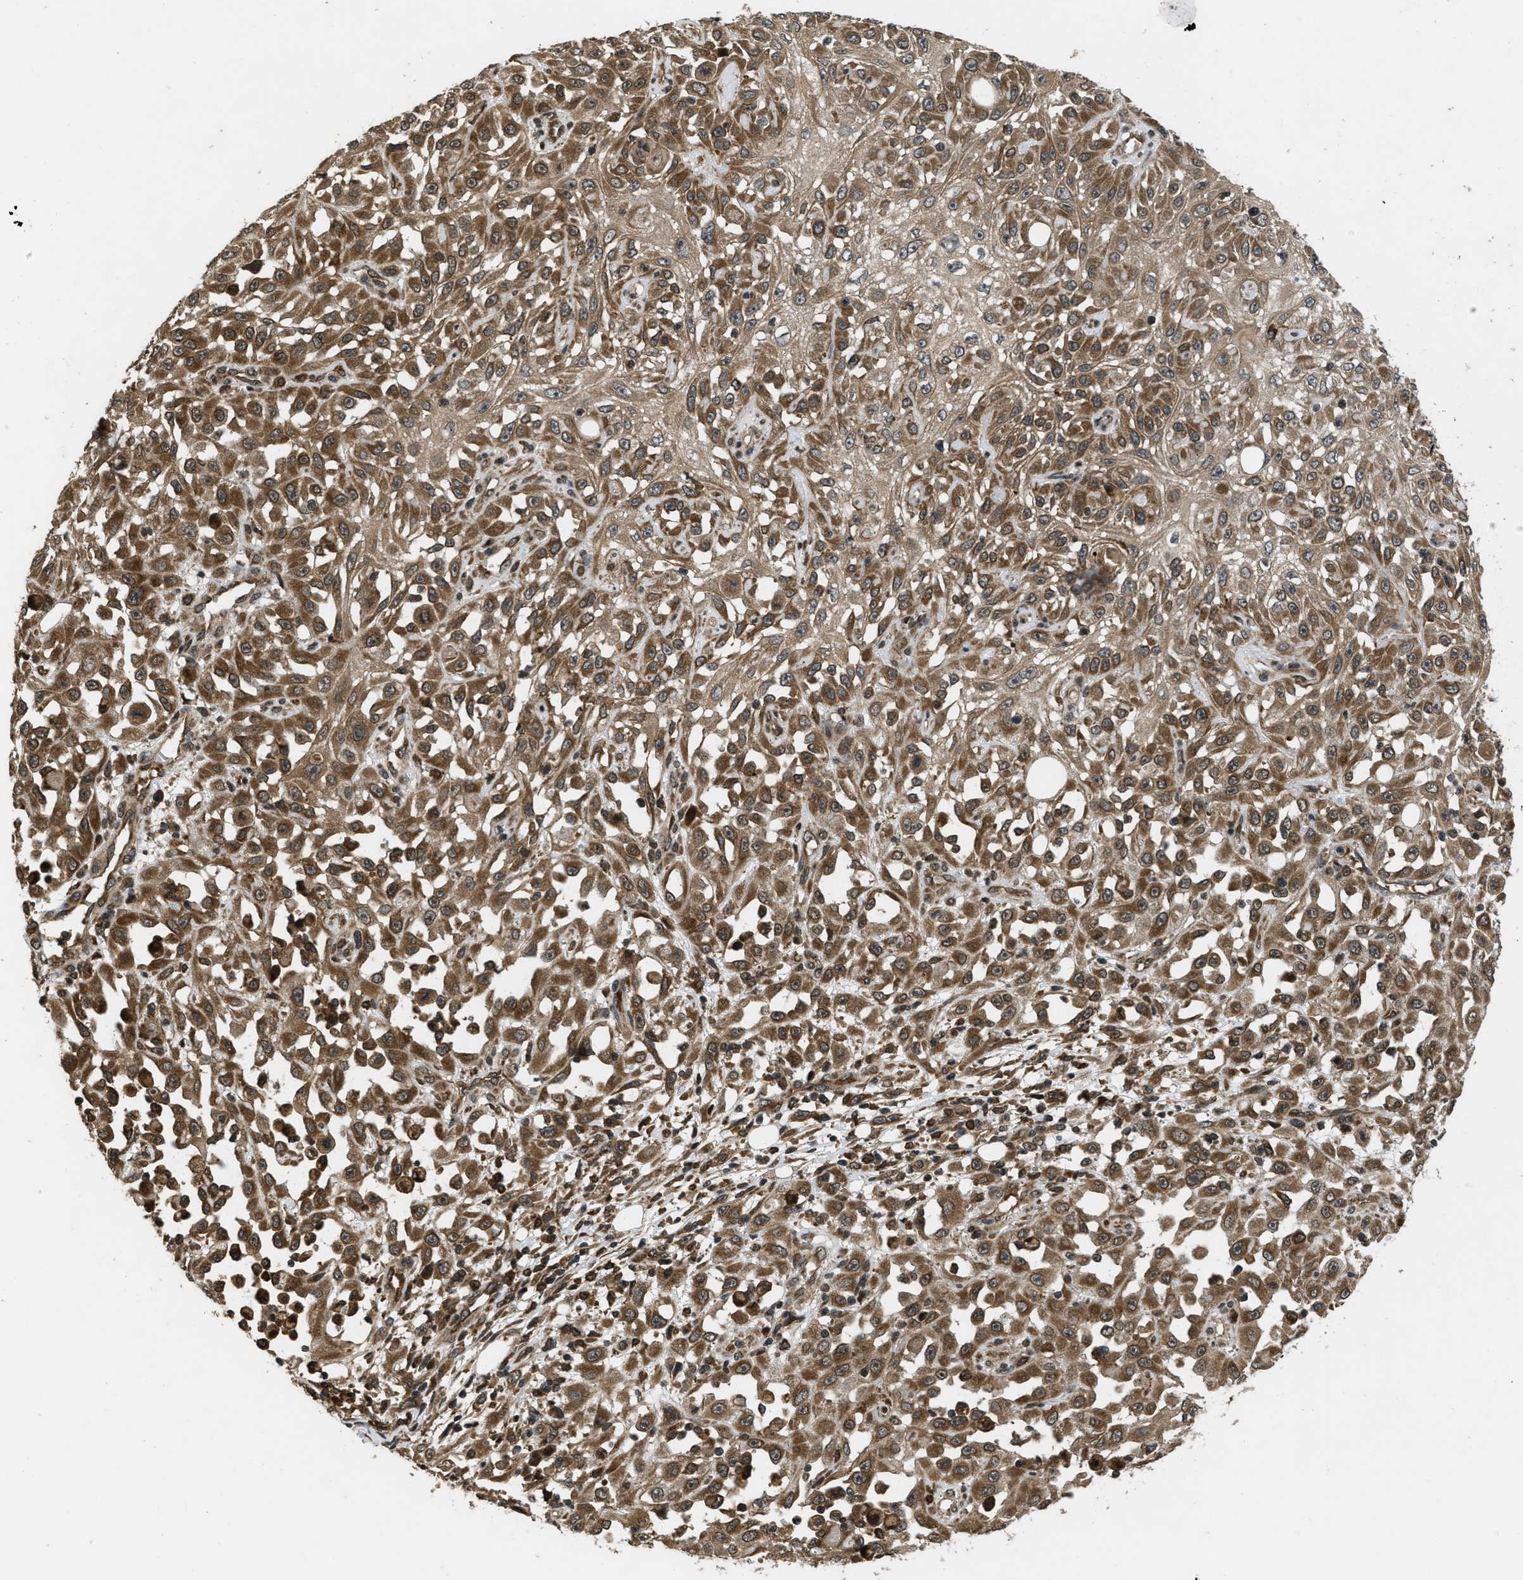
{"staining": {"intensity": "moderate", "quantity": ">75%", "location": "cytoplasmic/membranous"}, "tissue": "skin cancer", "cell_type": "Tumor cells", "image_type": "cancer", "snomed": [{"axis": "morphology", "description": "Squamous cell carcinoma, NOS"}, {"axis": "morphology", "description": "Squamous cell carcinoma, metastatic, NOS"}, {"axis": "topography", "description": "Skin"}, {"axis": "topography", "description": "Lymph node"}], "caption": "The histopathology image reveals immunohistochemical staining of squamous cell carcinoma (skin). There is moderate cytoplasmic/membranous expression is seen in approximately >75% of tumor cells. The protein is shown in brown color, while the nuclei are stained blue.", "gene": "SPTLC1", "patient": {"sex": "male", "age": 75}}